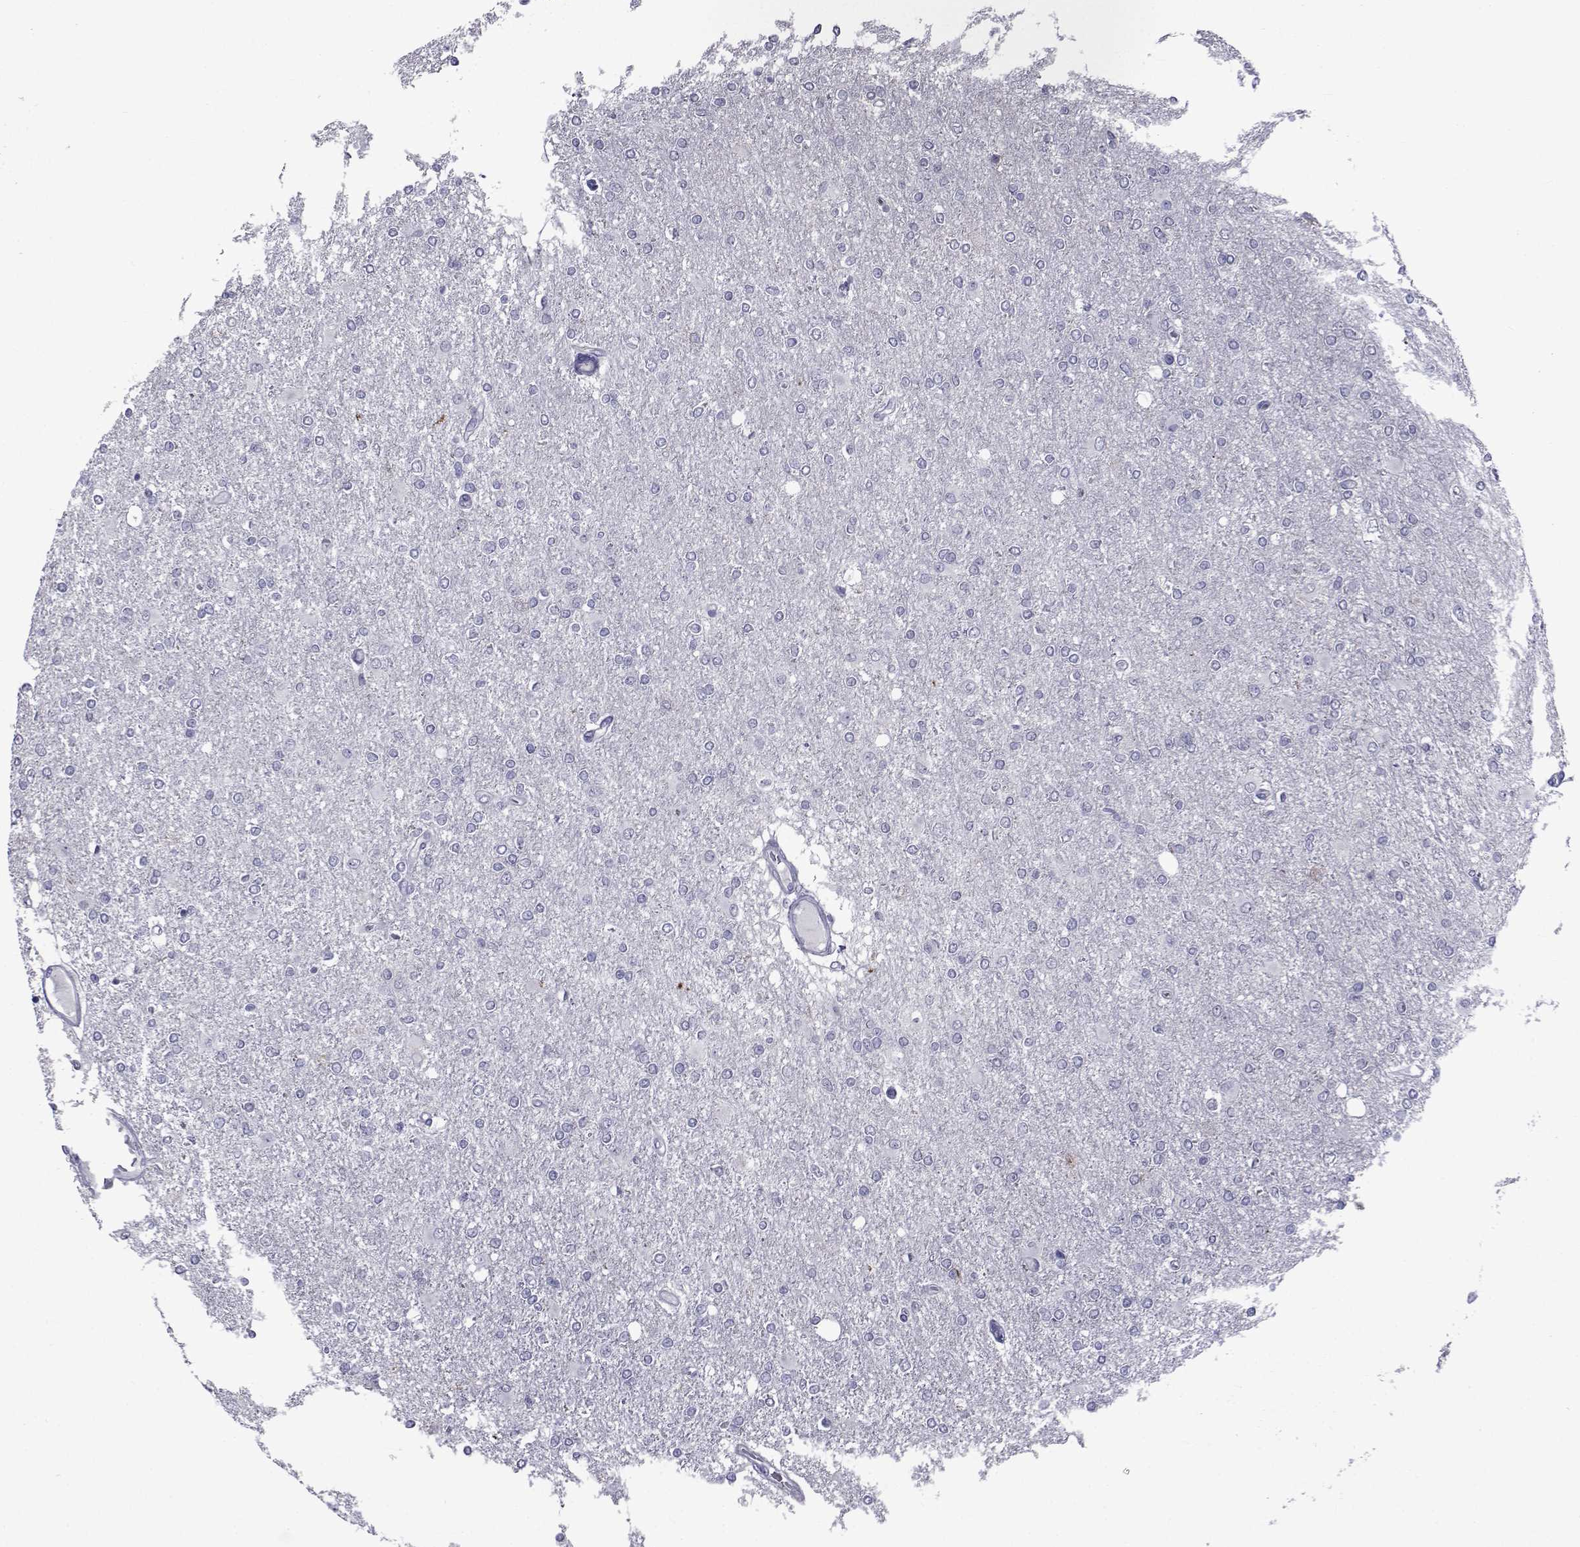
{"staining": {"intensity": "negative", "quantity": "none", "location": "none"}, "tissue": "glioma", "cell_type": "Tumor cells", "image_type": "cancer", "snomed": [{"axis": "morphology", "description": "Glioma, malignant, High grade"}, {"axis": "topography", "description": "Cerebral cortex"}], "caption": "This is a micrograph of immunohistochemistry staining of malignant glioma (high-grade), which shows no expression in tumor cells.", "gene": "SEMA5B", "patient": {"sex": "male", "age": 70}}